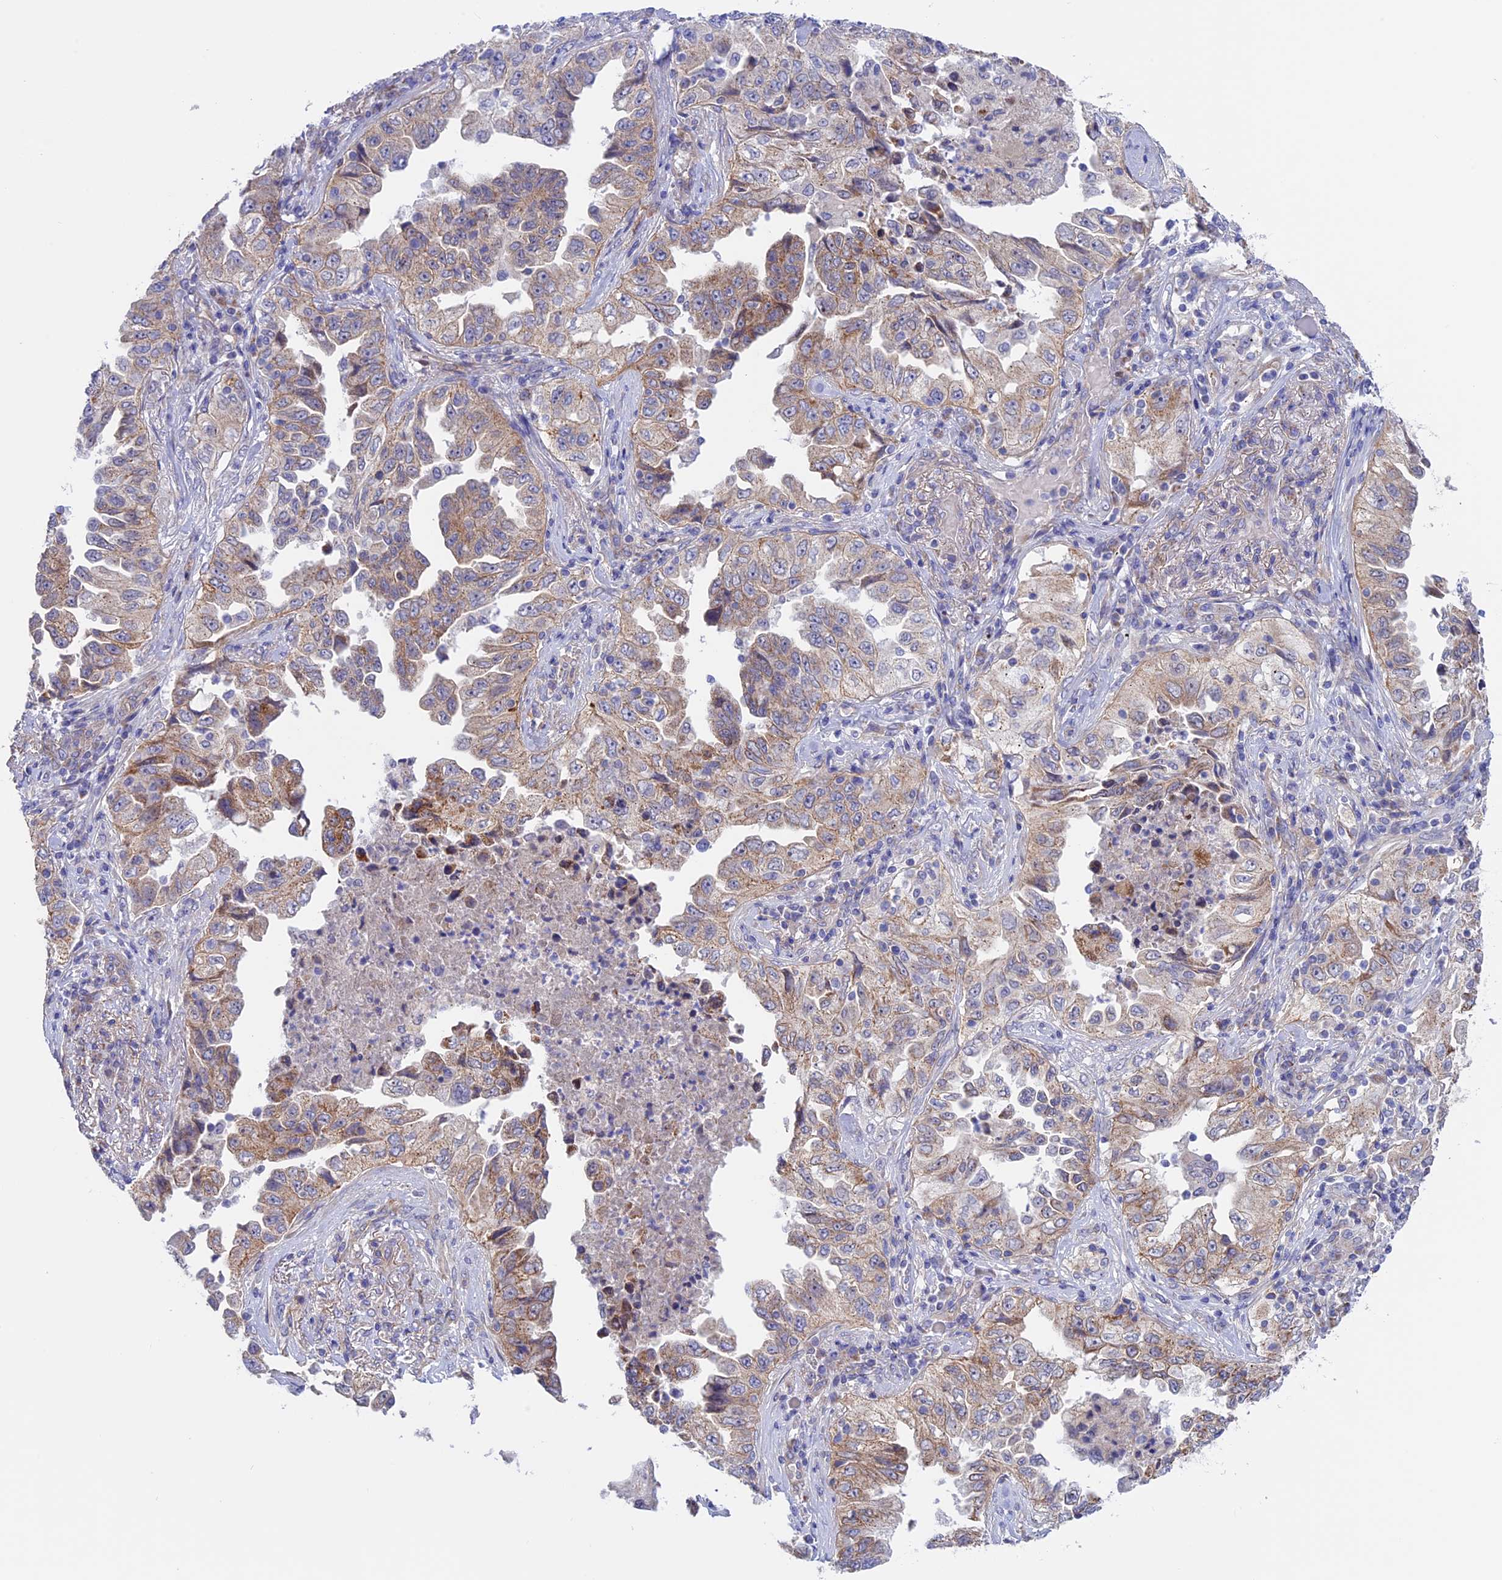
{"staining": {"intensity": "moderate", "quantity": ">75%", "location": "cytoplasmic/membranous"}, "tissue": "lung cancer", "cell_type": "Tumor cells", "image_type": "cancer", "snomed": [{"axis": "morphology", "description": "Adenocarcinoma, NOS"}, {"axis": "topography", "description": "Lung"}], "caption": "Human lung adenocarcinoma stained with a protein marker displays moderate staining in tumor cells.", "gene": "ETFDH", "patient": {"sex": "female", "age": 51}}